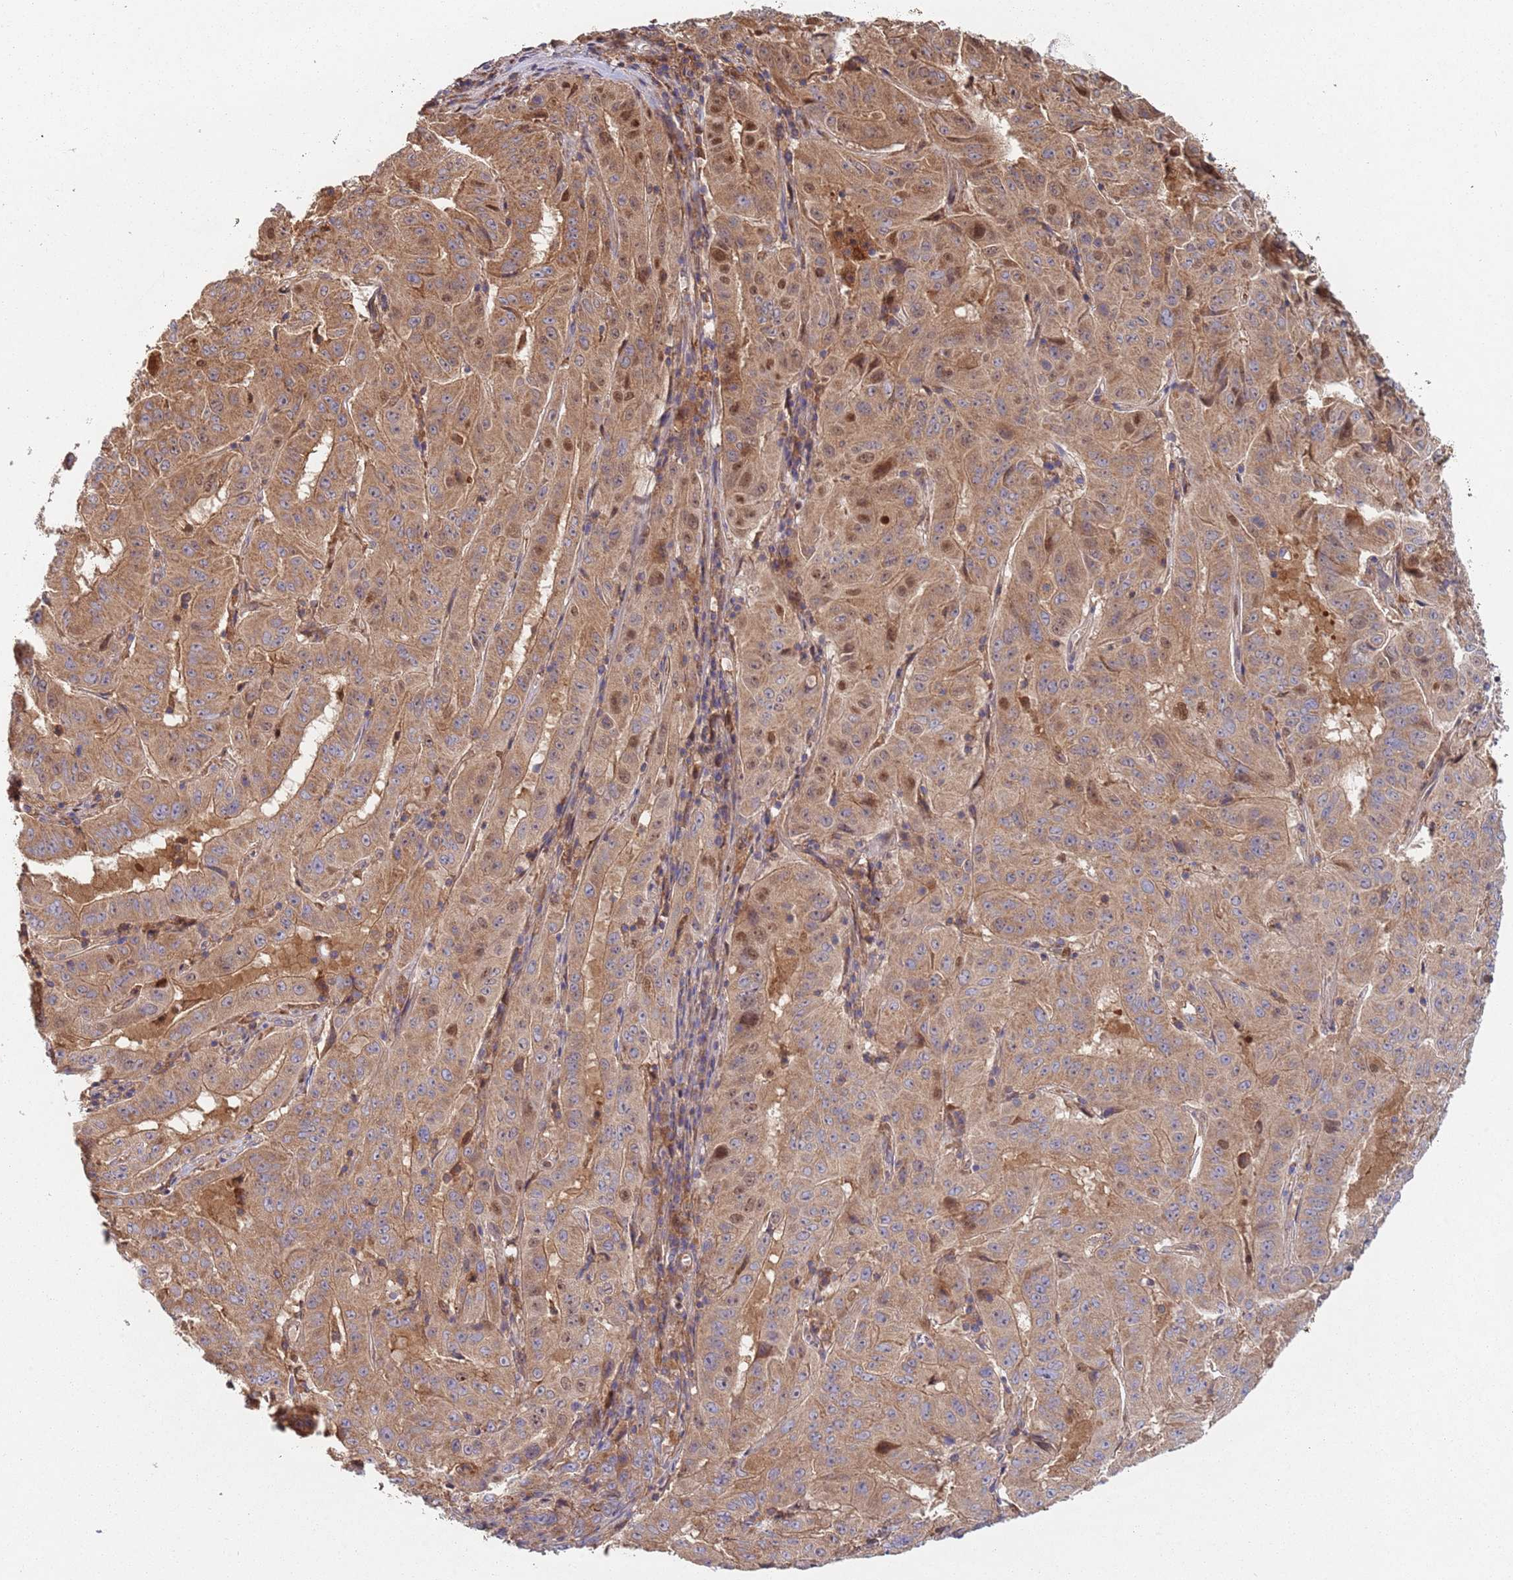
{"staining": {"intensity": "moderate", "quantity": ">75%", "location": "cytoplasmic/membranous"}, "tissue": "pancreatic cancer", "cell_type": "Tumor cells", "image_type": "cancer", "snomed": [{"axis": "morphology", "description": "Adenocarcinoma, NOS"}, {"axis": "topography", "description": "Pancreas"}], "caption": "Adenocarcinoma (pancreatic) stained with immunohistochemistry exhibits moderate cytoplasmic/membranous expression in about >75% of tumor cells.", "gene": "GDI2", "patient": {"sex": "male", "age": 63}}